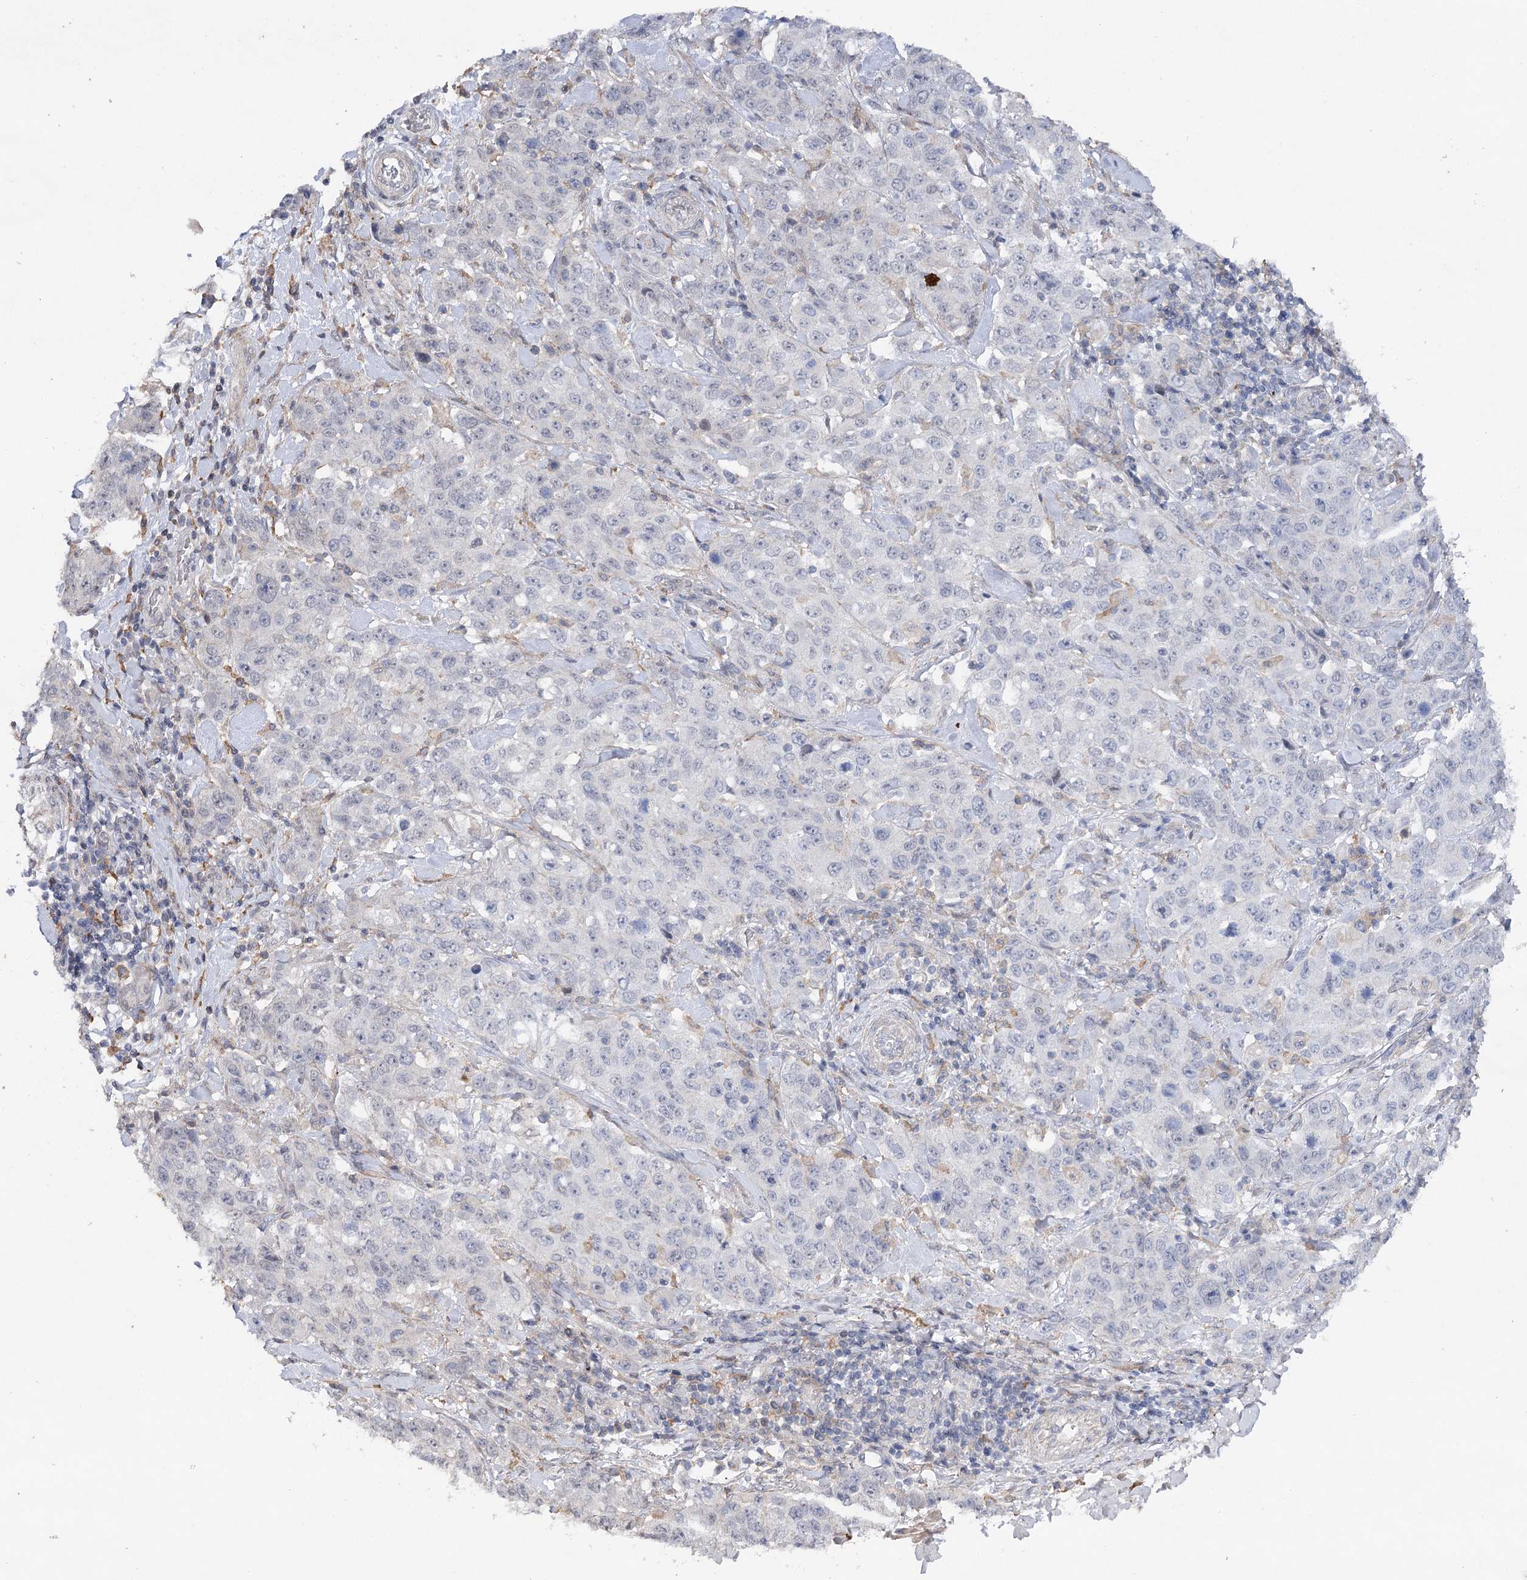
{"staining": {"intensity": "negative", "quantity": "none", "location": "none"}, "tissue": "stomach cancer", "cell_type": "Tumor cells", "image_type": "cancer", "snomed": [{"axis": "morphology", "description": "Adenocarcinoma, NOS"}, {"axis": "topography", "description": "Stomach"}], "caption": "High magnification brightfield microscopy of stomach adenocarcinoma stained with DAB (brown) and counterstained with hematoxylin (blue): tumor cells show no significant staining. Brightfield microscopy of immunohistochemistry stained with DAB (3,3'-diaminobenzidine) (brown) and hematoxylin (blue), captured at high magnification.", "gene": "OBSL1", "patient": {"sex": "male", "age": 48}}